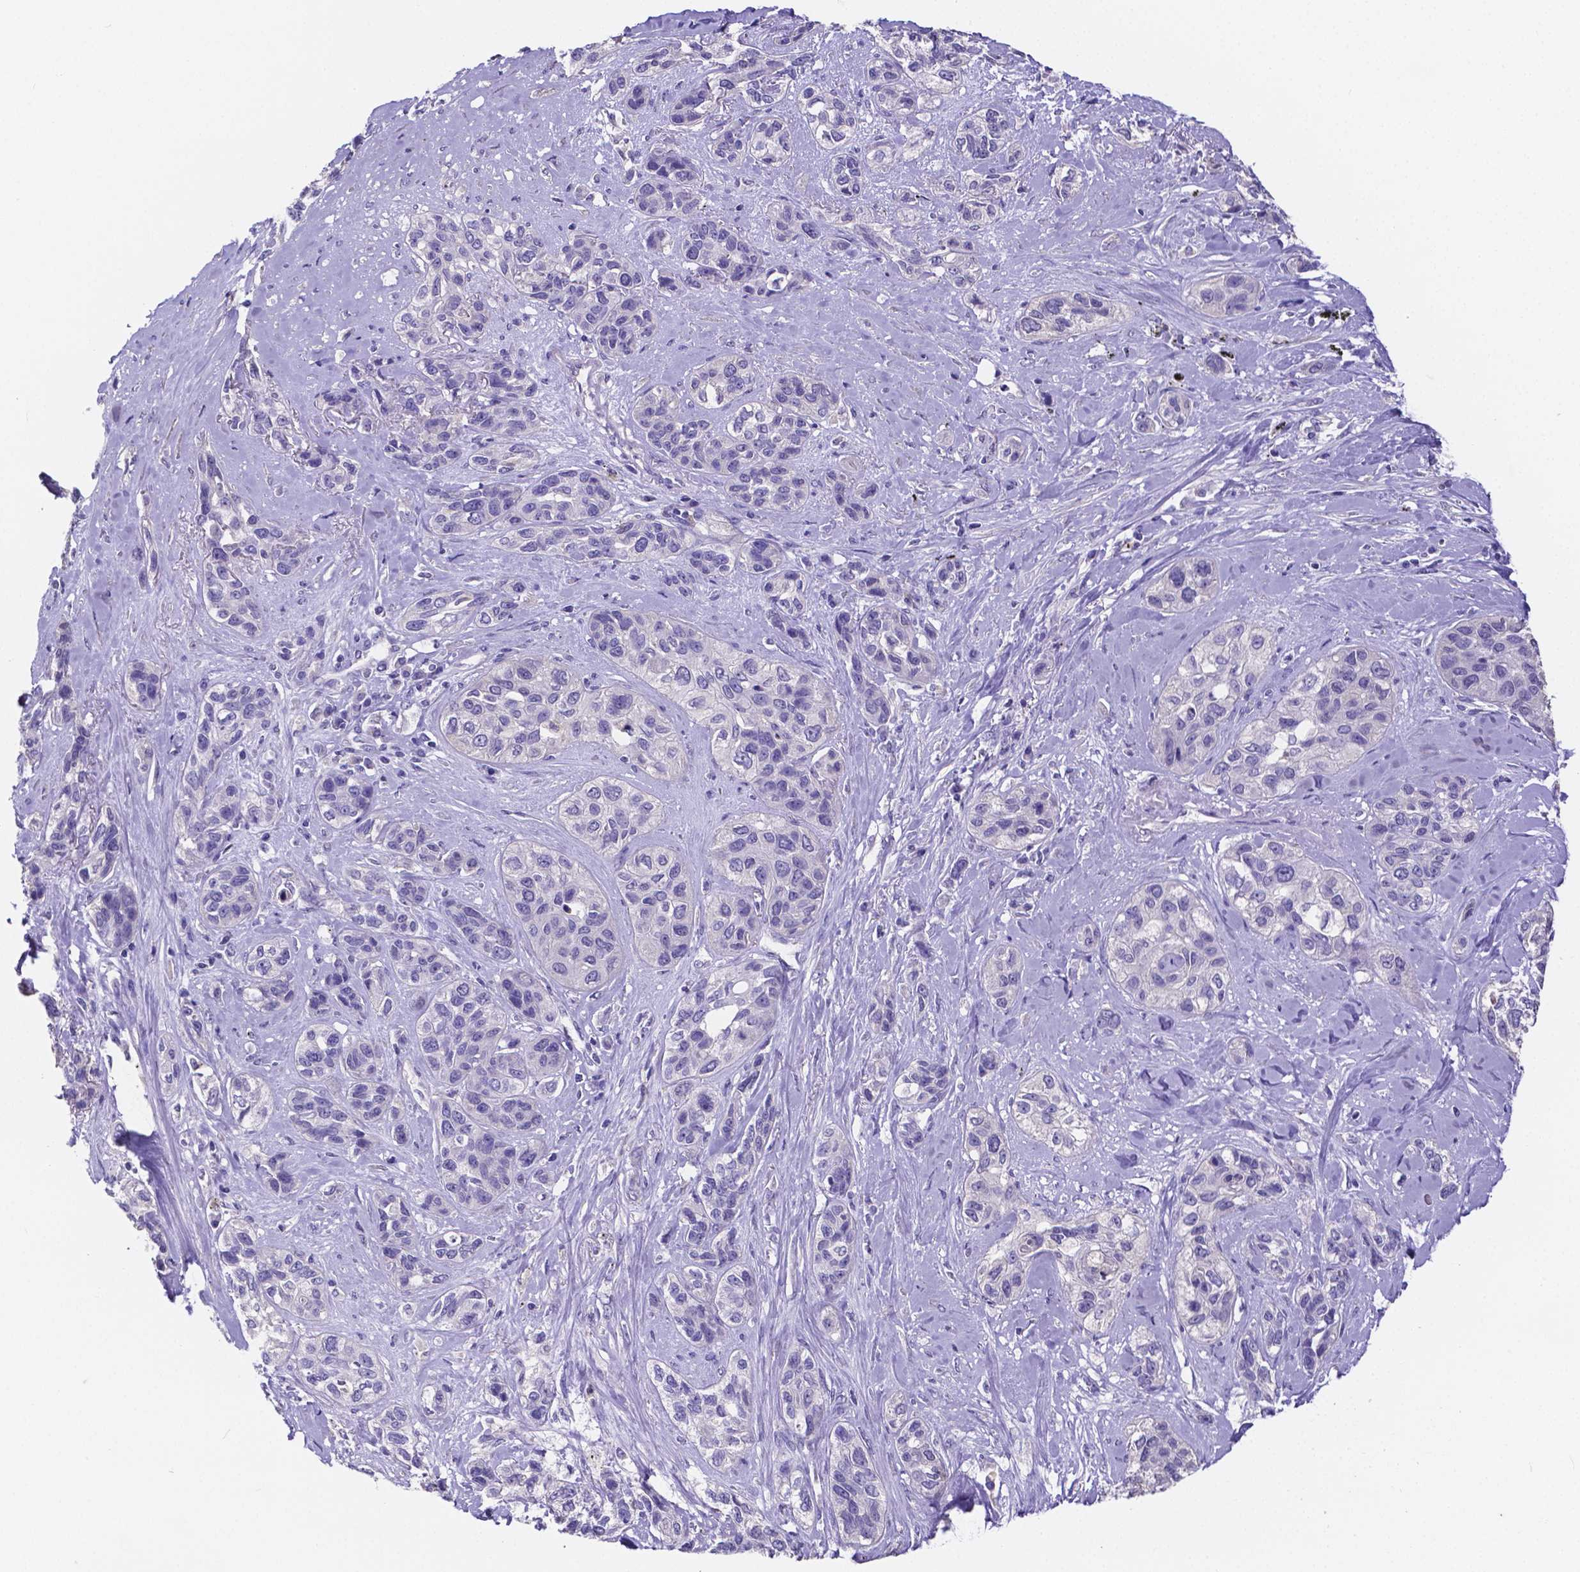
{"staining": {"intensity": "negative", "quantity": "none", "location": "none"}, "tissue": "lung cancer", "cell_type": "Tumor cells", "image_type": "cancer", "snomed": [{"axis": "morphology", "description": "Squamous cell carcinoma, NOS"}, {"axis": "topography", "description": "Lung"}], "caption": "Tumor cells are negative for brown protein staining in lung squamous cell carcinoma.", "gene": "ATP6V1D", "patient": {"sex": "female", "age": 70}}